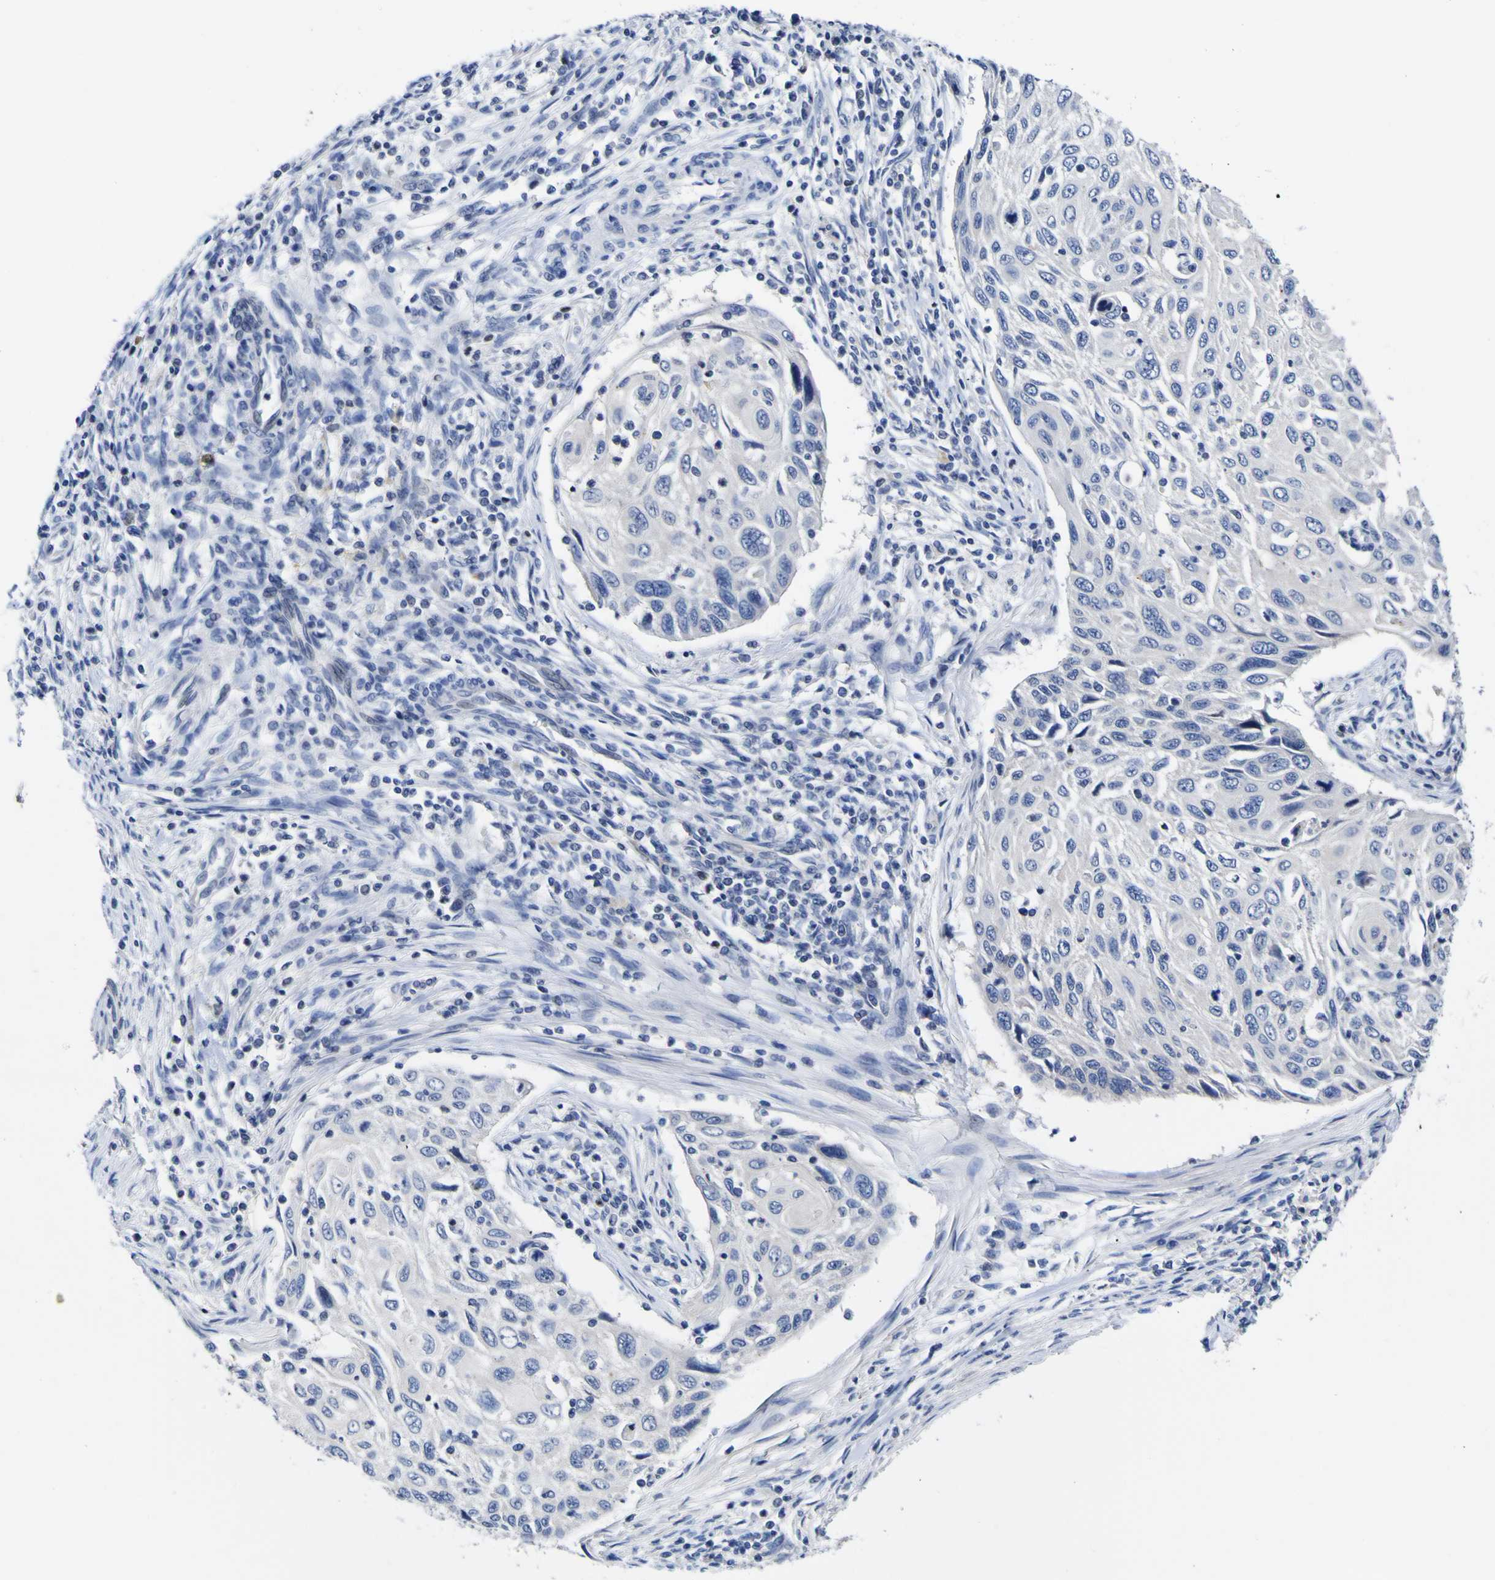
{"staining": {"intensity": "negative", "quantity": "none", "location": "none"}, "tissue": "cervical cancer", "cell_type": "Tumor cells", "image_type": "cancer", "snomed": [{"axis": "morphology", "description": "Squamous cell carcinoma, NOS"}, {"axis": "topography", "description": "Cervix"}], "caption": "Image shows no protein staining in tumor cells of squamous cell carcinoma (cervical) tissue.", "gene": "CASP6", "patient": {"sex": "female", "age": 70}}